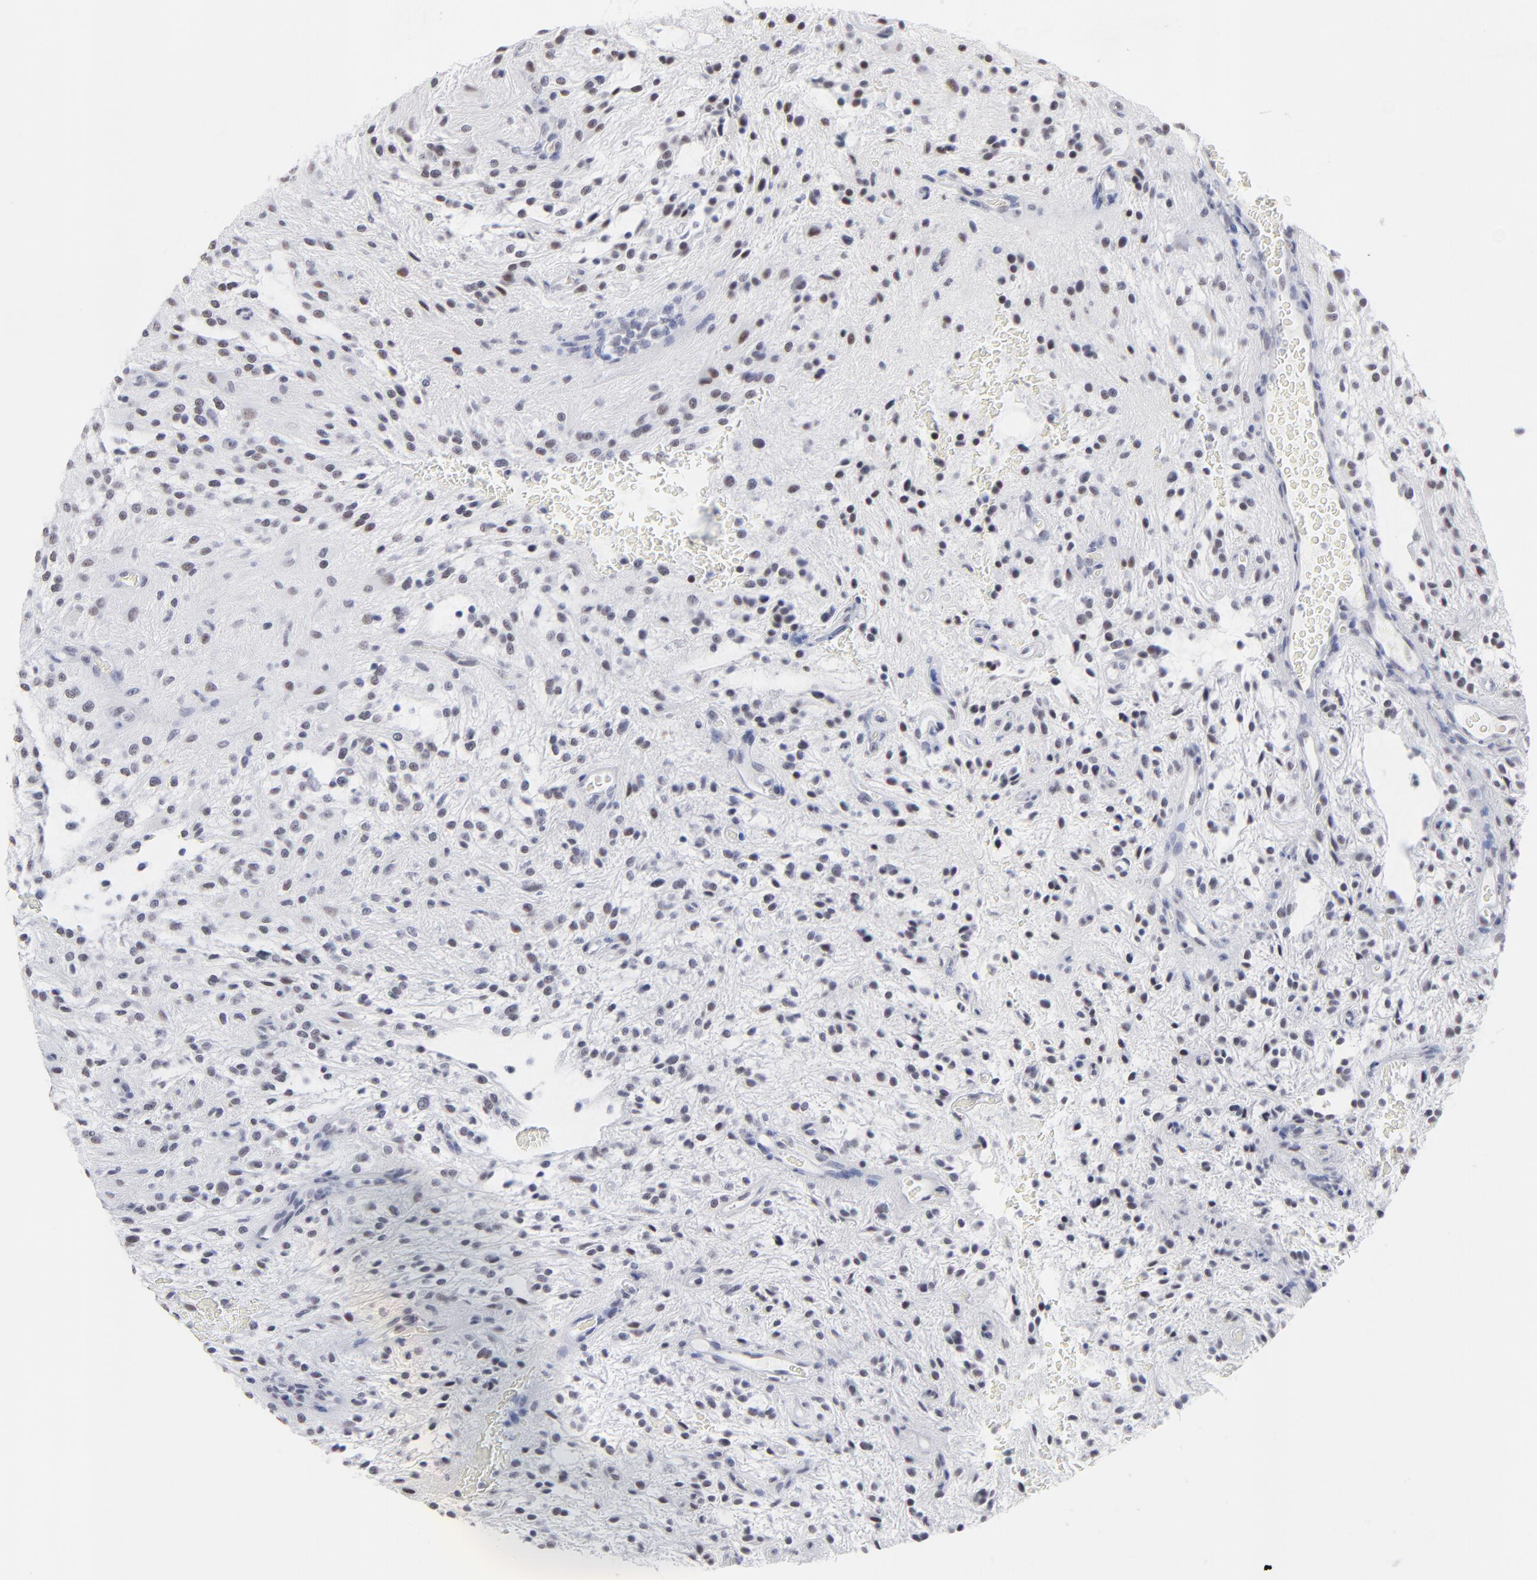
{"staining": {"intensity": "moderate", "quantity": "25%-75%", "location": "nuclear"}, "tissue": "glioma", "cell_type": "Tumor cells", "image_type": "cancer", "snomed": [{"axis": "morphology", "description": "Glioma, malignant, NOS"}, {"axis": "topography", "description": "Cerebellum"}], "caption": "This is an image of immunohistochemistry staining of malignant glioma, which shows moderate positivity in the nuclear of tumor cells.", "gene": "SNRPB", "patient": {"sex": "female", "age": 10}}